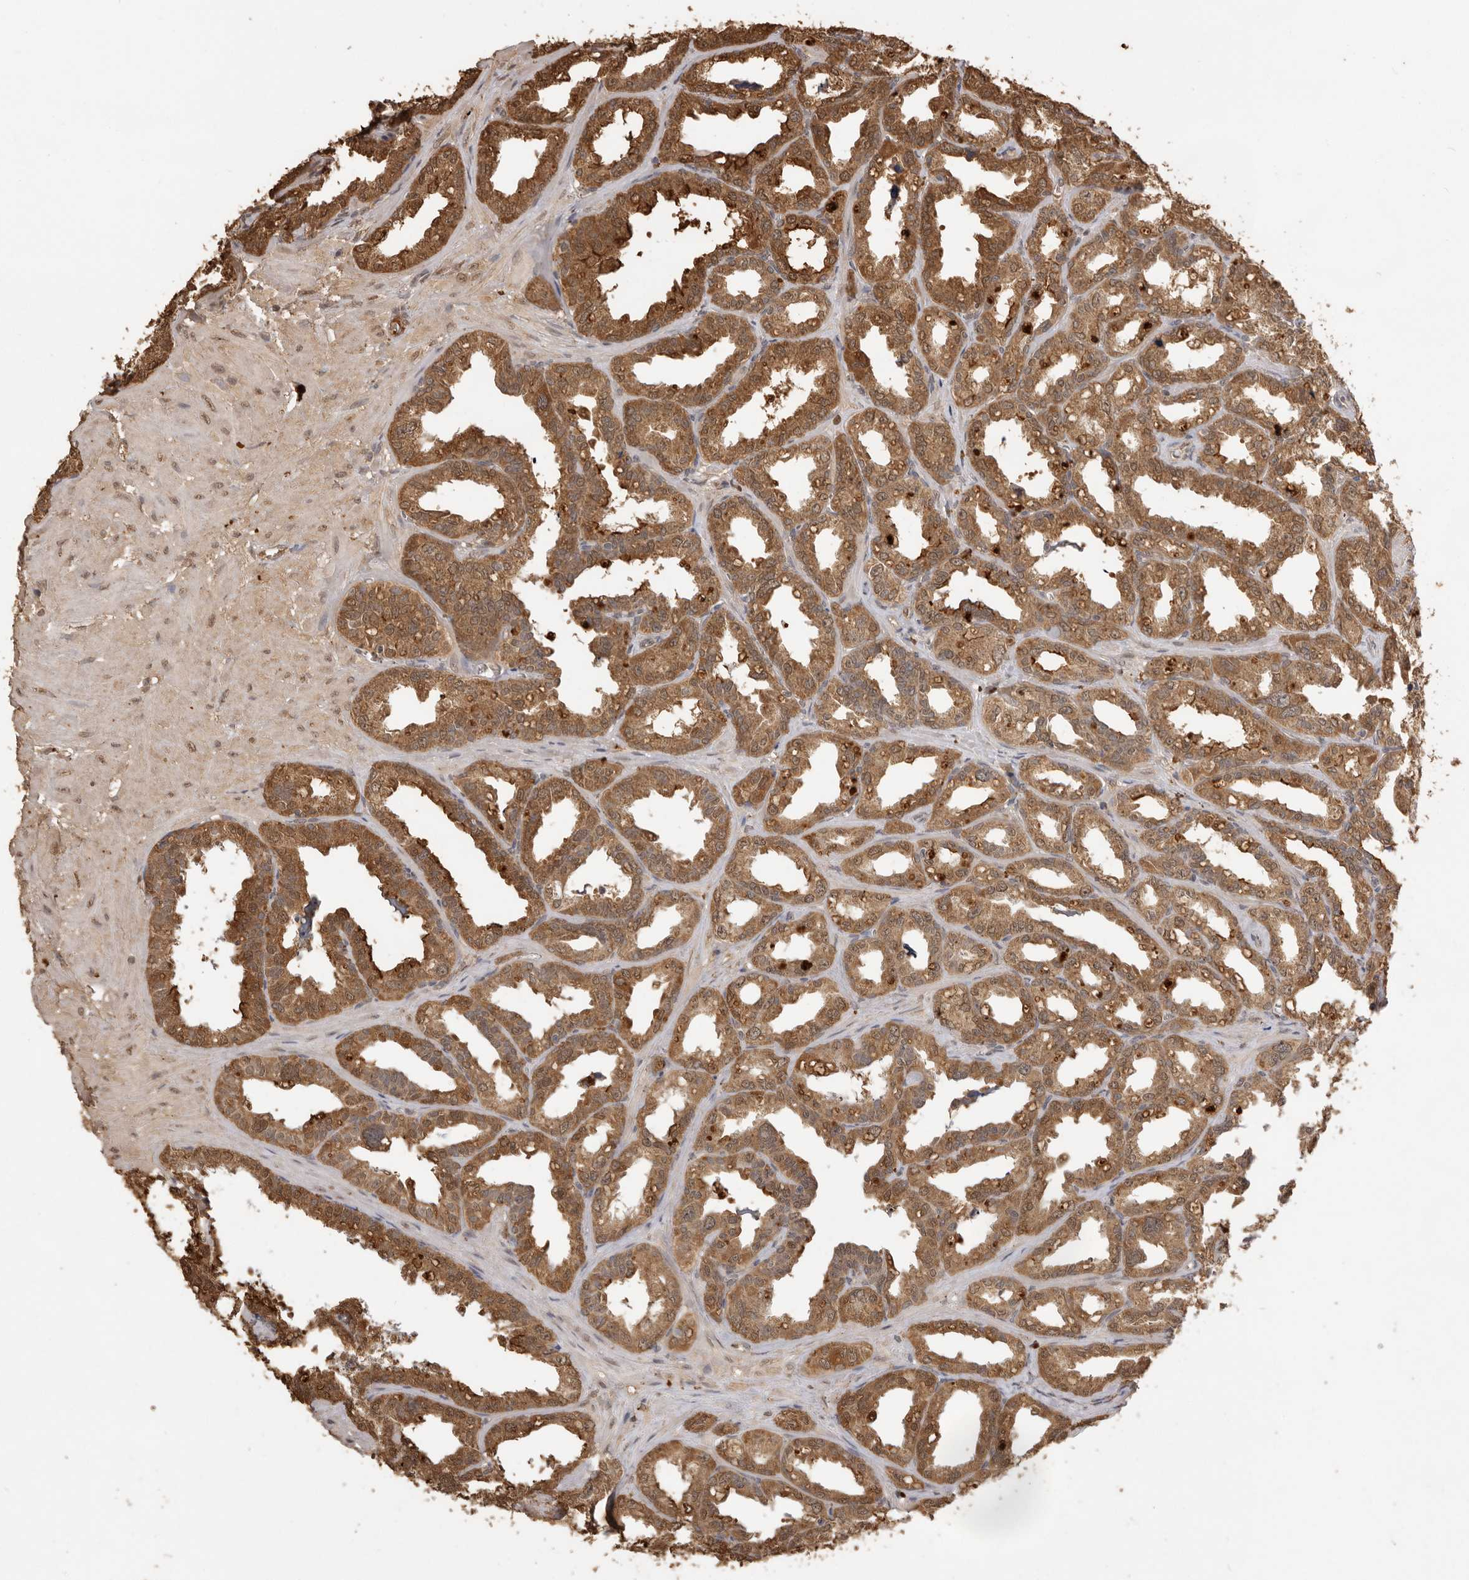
{"staining": {"intensity": "strong", "quantity": ">75%", "location": "cytoplasmic/membranous"}, "tissue": "seminal vesicle", "cell_type": "Glandular cells", "image_type": "normal", "snomed": [{"axis": "morphology", "description": "Normal tissue, NOS"}, {"axis": "topography", "description": "Prostate"}, {"axis": "topography", "description": "Seminal veicle"}], "caption": "IHC of normal human seminal vesicle shows high levels of strong cytoplasmic/membranous staining in about >75% of glandular cells. Using DAB (brown) and hematoxylin (blue) stains, captured at high magnification using brightfield microscopy.", "gene": "JAG2", "patient": {"sex": "male", "age": 51}}